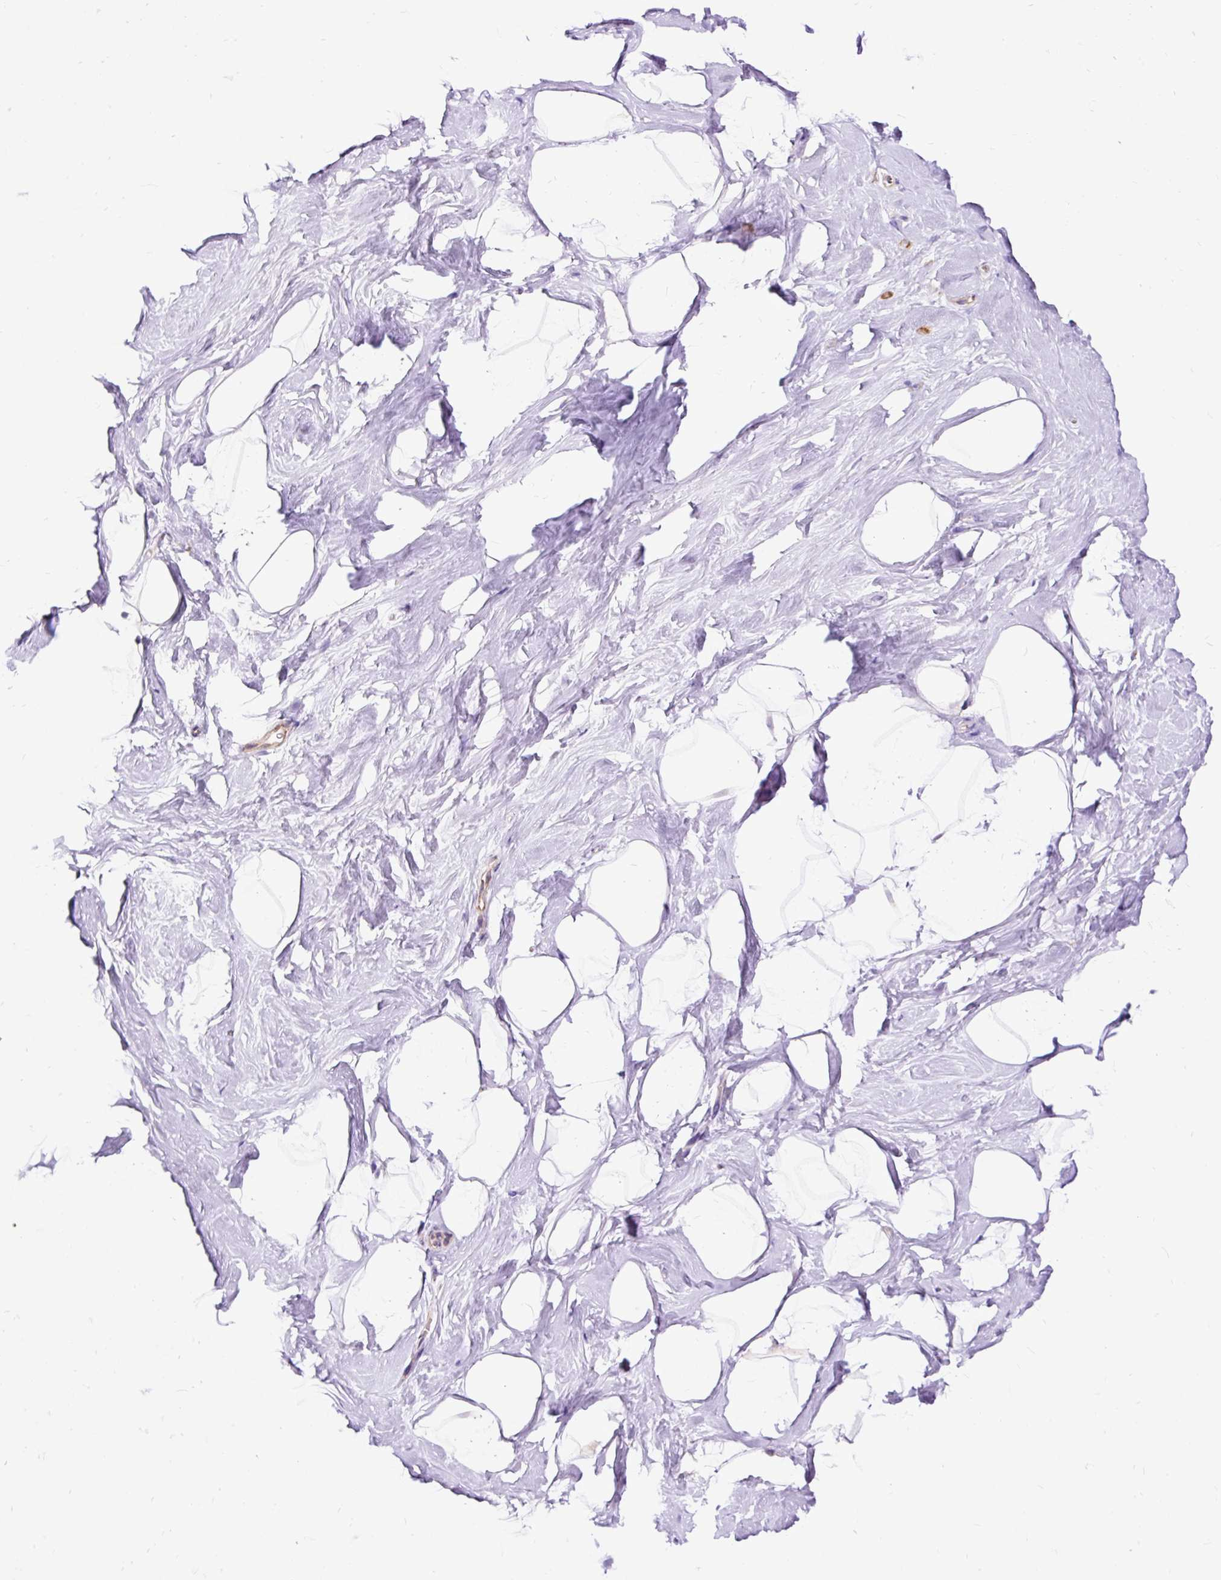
{"staining": {"intensity": "negative", "quantity": "none", "location": "none"}, "tissue": "breast", "cell_type": "Adipocytes", "image_type": "normal", "snomed": [{"axis": "morphology", "description": "Normal tissue, NOS"}, {"axis": "topography", "description": "Breast"}], "caption": "An IHC micrograph of normal breast is shown. There is no staining in adipocytes of breast. (DAB immunohistochemistry (IHC) with hematoxylin counter stain).", "gene": "RPS5", "patient": {"sex": "female", "age": 32}}